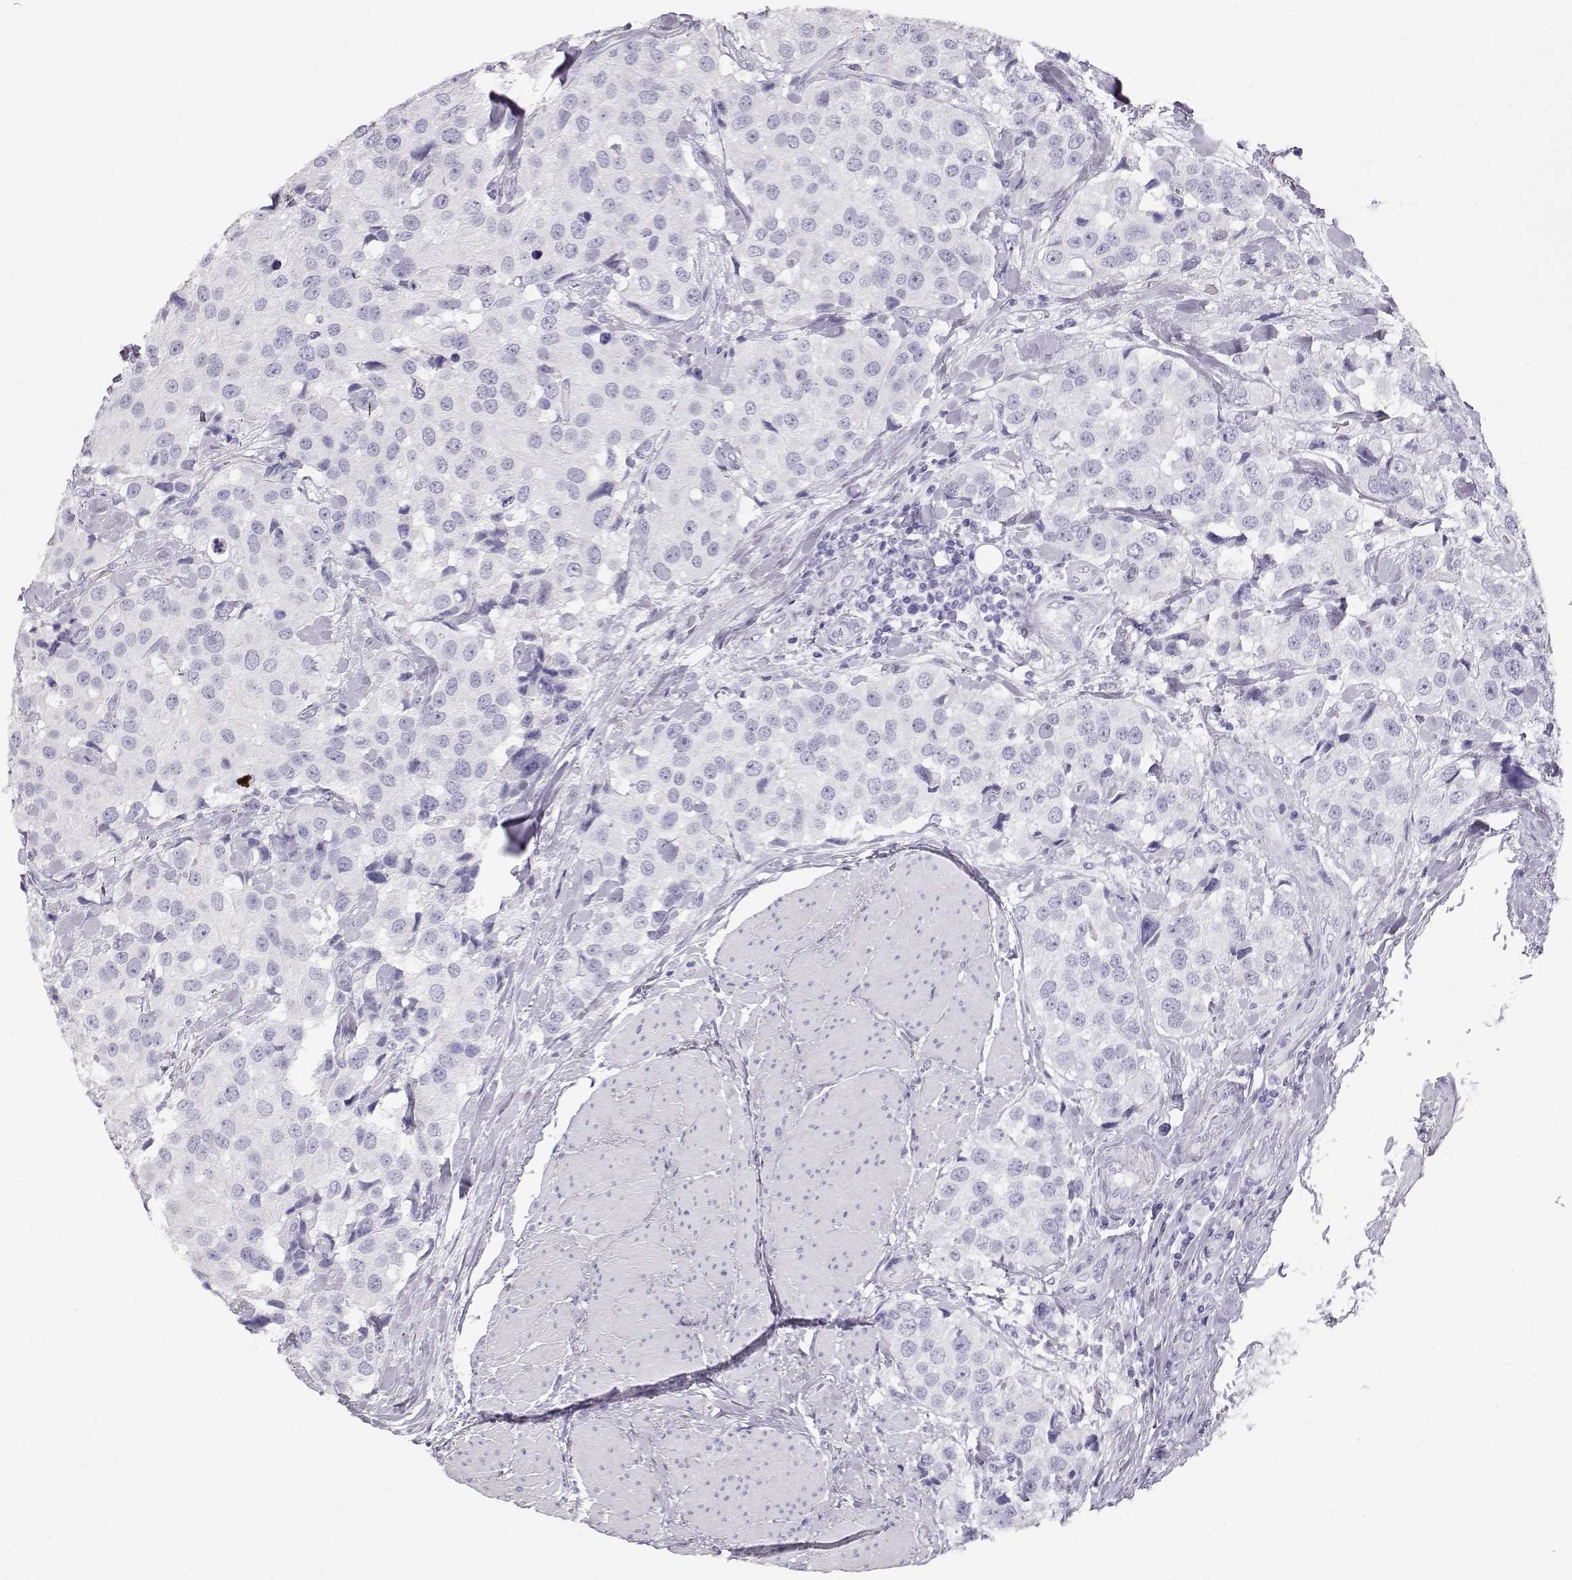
{"staining": {"intensity": "negative", "quantity": "none", "location": "none"}, "tissue": "urothelial cancer", "cell_type": "Tumor cells", "image_type": "cancer", "snomed": [{"axis": "morphology", "description": "Urothelial carcinoma, High grade"}, {"axis": "topography", "description": "Urinary bladder"}], "caption": "Tumor cells are negative for brown protein staining in urothelial carcinoma (high-grade).", "gene": "MAGEC1", "patient": {"sex": "female", "age": 64}}